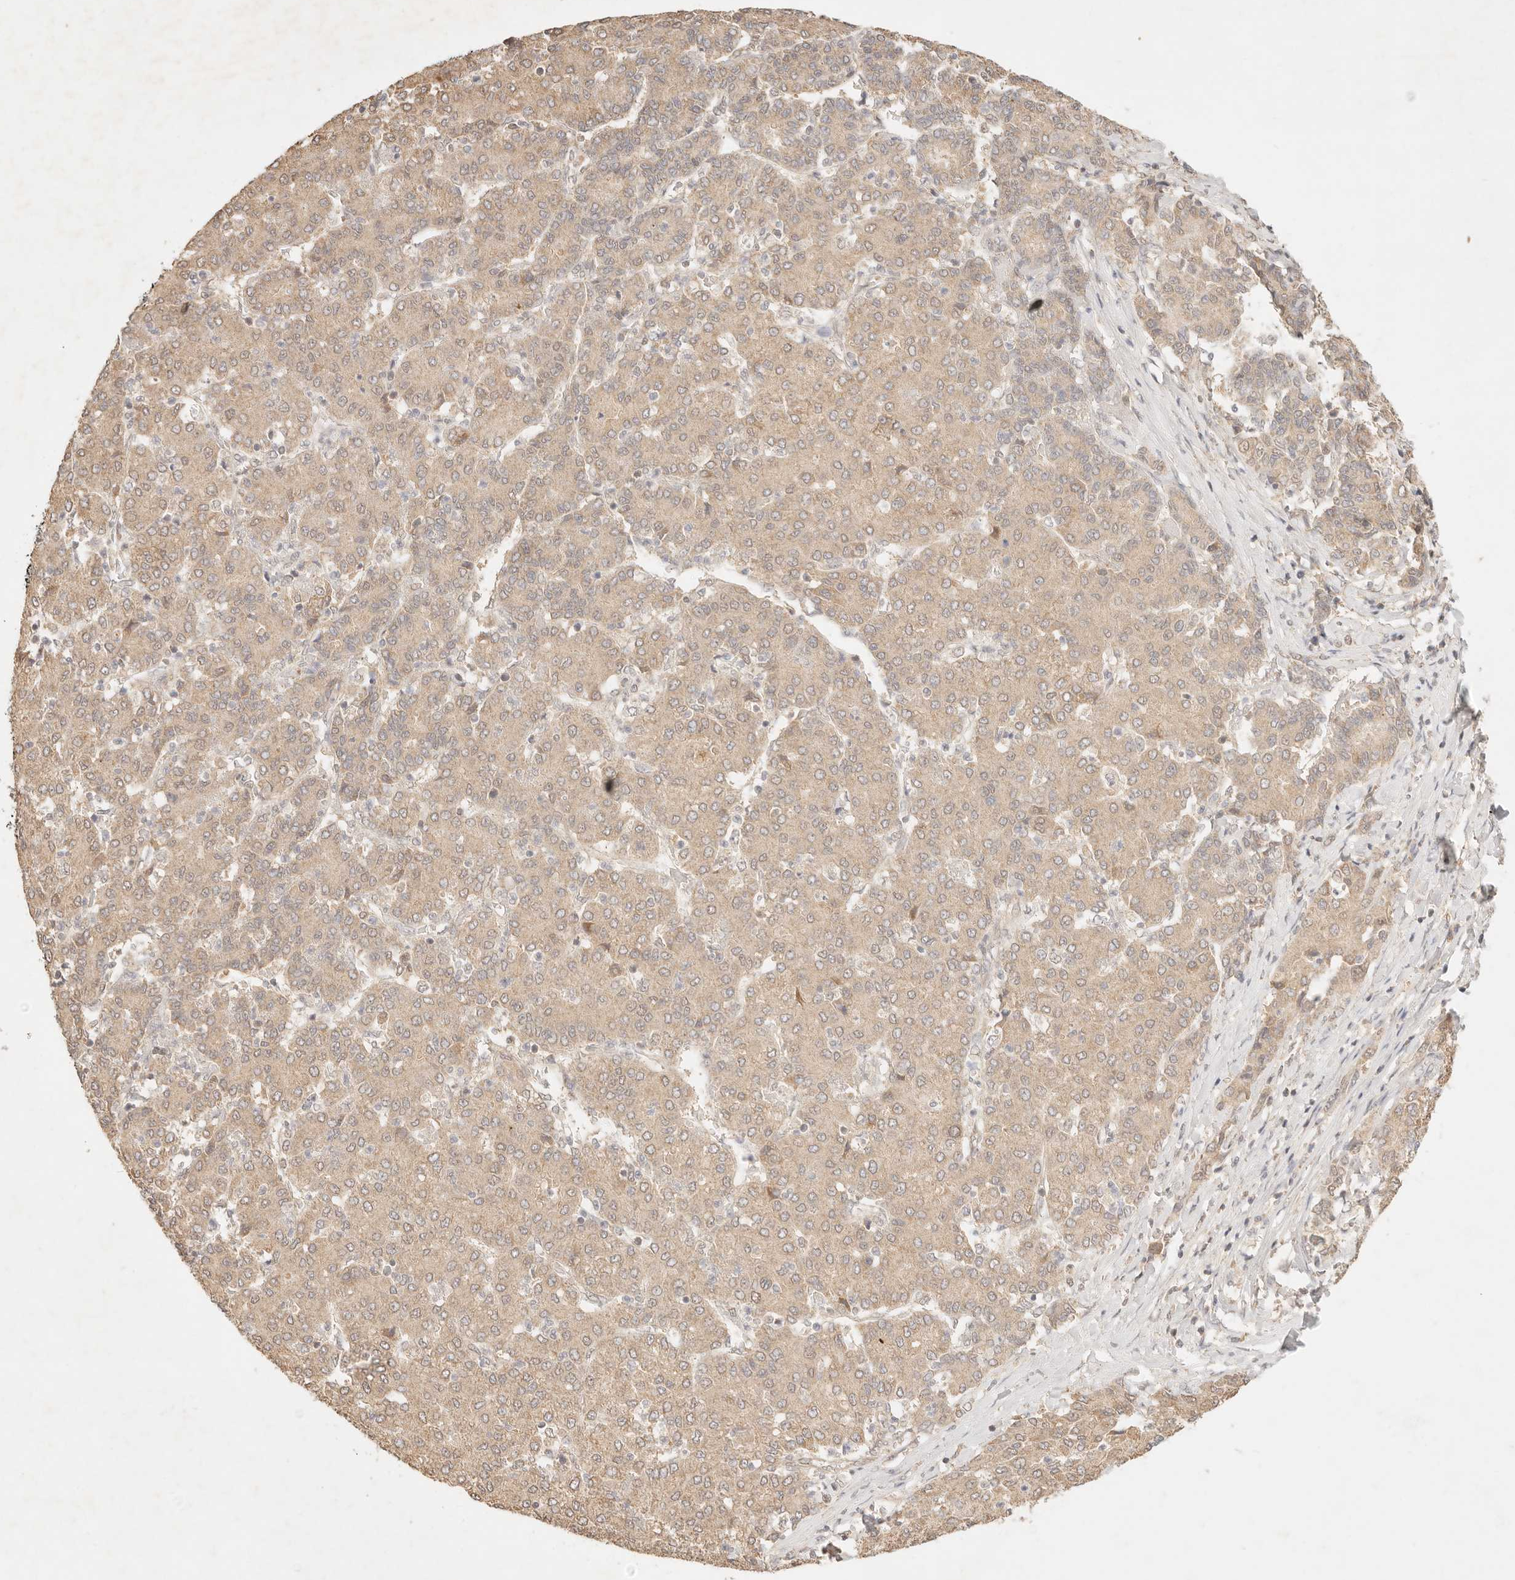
{"staining": {"intensity": "weak", "quantity": ">75%", "location": "cytoplasmic/membranous"}, "tissue": "liver cancer", "cell_type": "Tumor cells", "image_type": "cancer", "snomed": [{"axis": "morphology", "description": "Carcinoma, Hepatocellular, NOS"}, {"axis": "topography", "description": "Liver"}], "caption": "A brown stain shows weak cytoplasmic/membranous expression of a protein in human hepatocellular carcinoma (liver) tumor cells.", "gene": "TRIM11", "patient": {"sex": "male", "age": 65}}